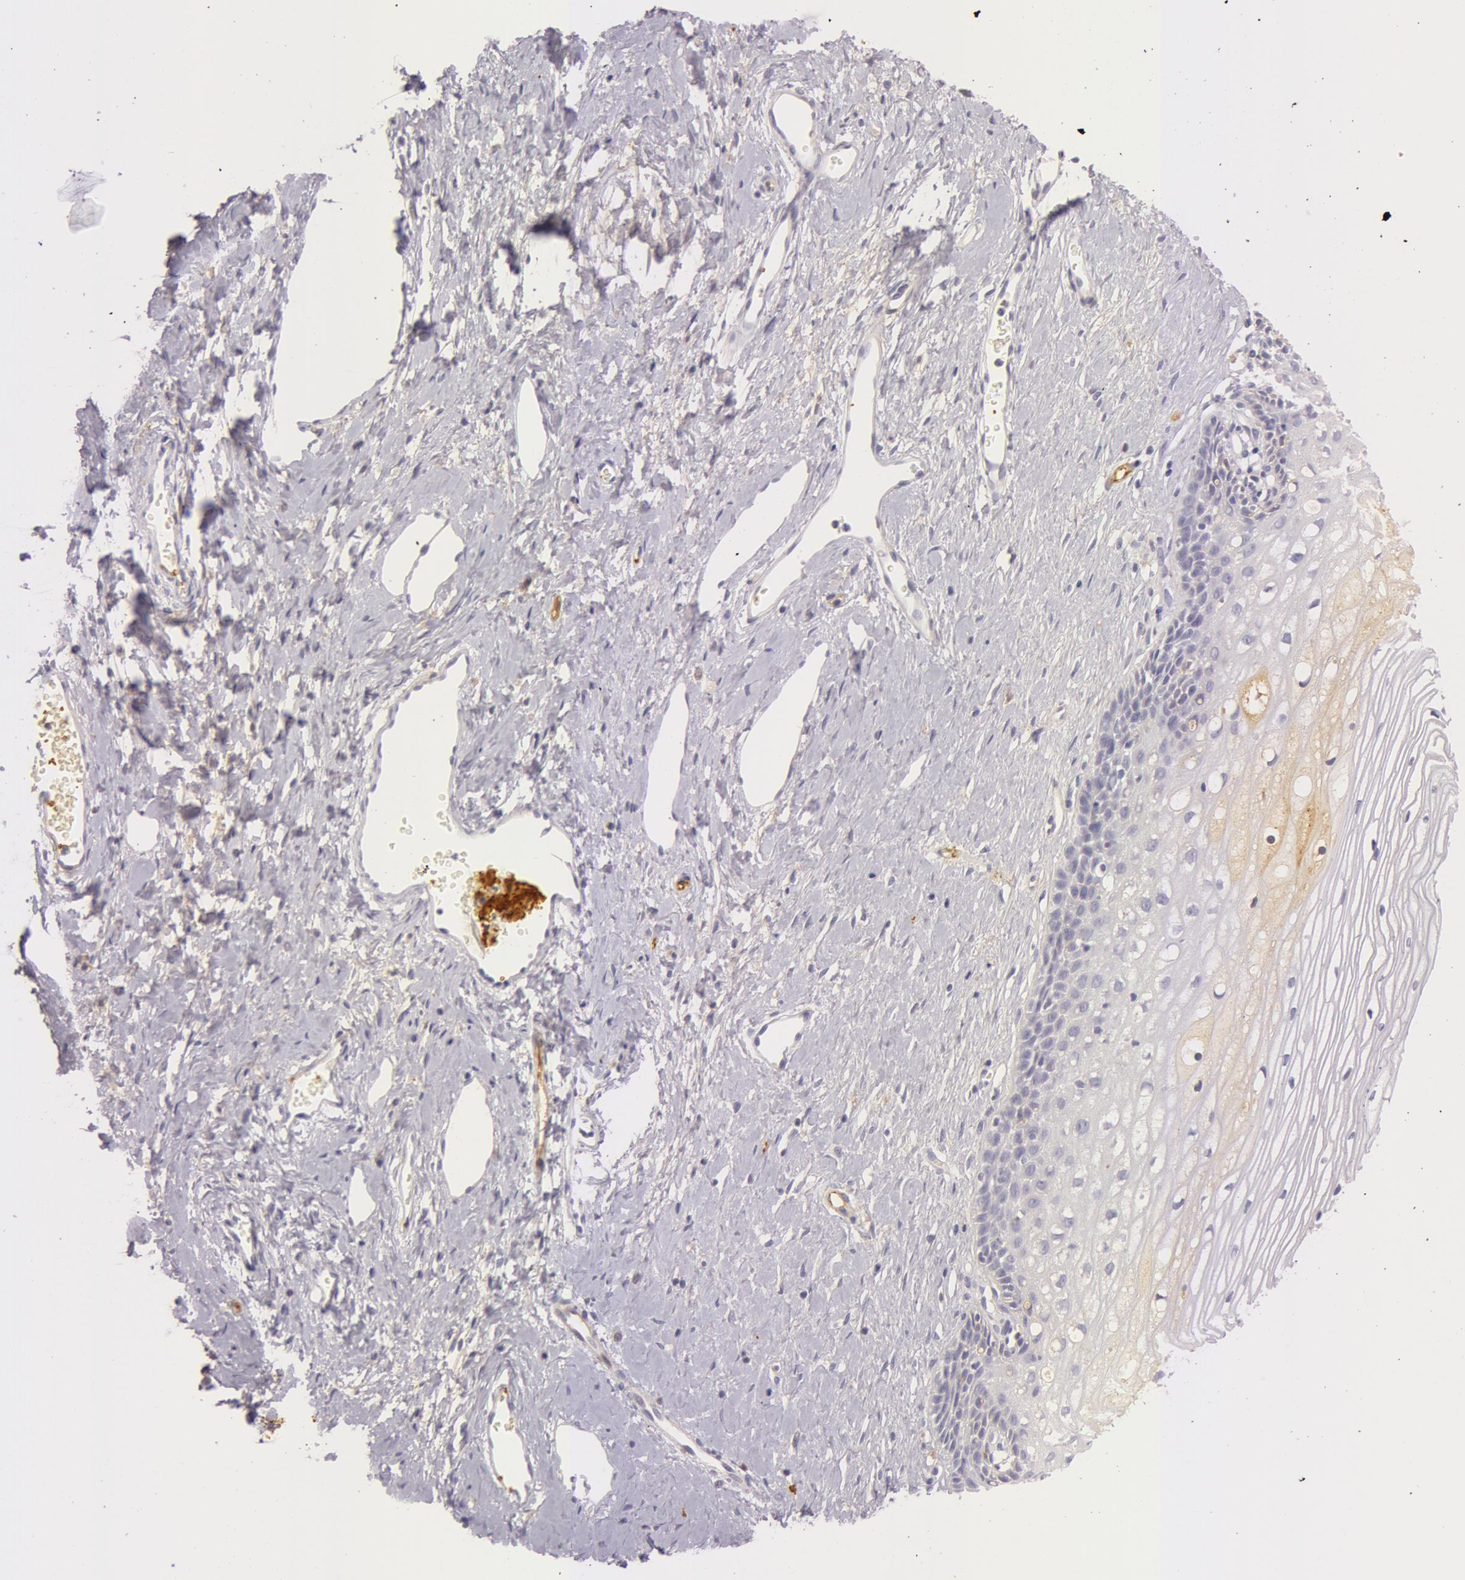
{"staining": {"intensity": "negative", "quantity": "none", "location": "none"}, "tissue": "cervix", "cell_type": "Glandular cells", "image_type": "normal", "snomed": [{"axis": "morphology", "description": "Normal tissue, NOS"}, {"axis": "topography", "description": "Cervix"}], "caption": "Protein analysis of benign cervix reveals no significant expression in glandular cells. (IHC, brightfield microscopy, high magnification).", "gene": "C4BPA", "patient": {"sex": "female", "age": 40}}